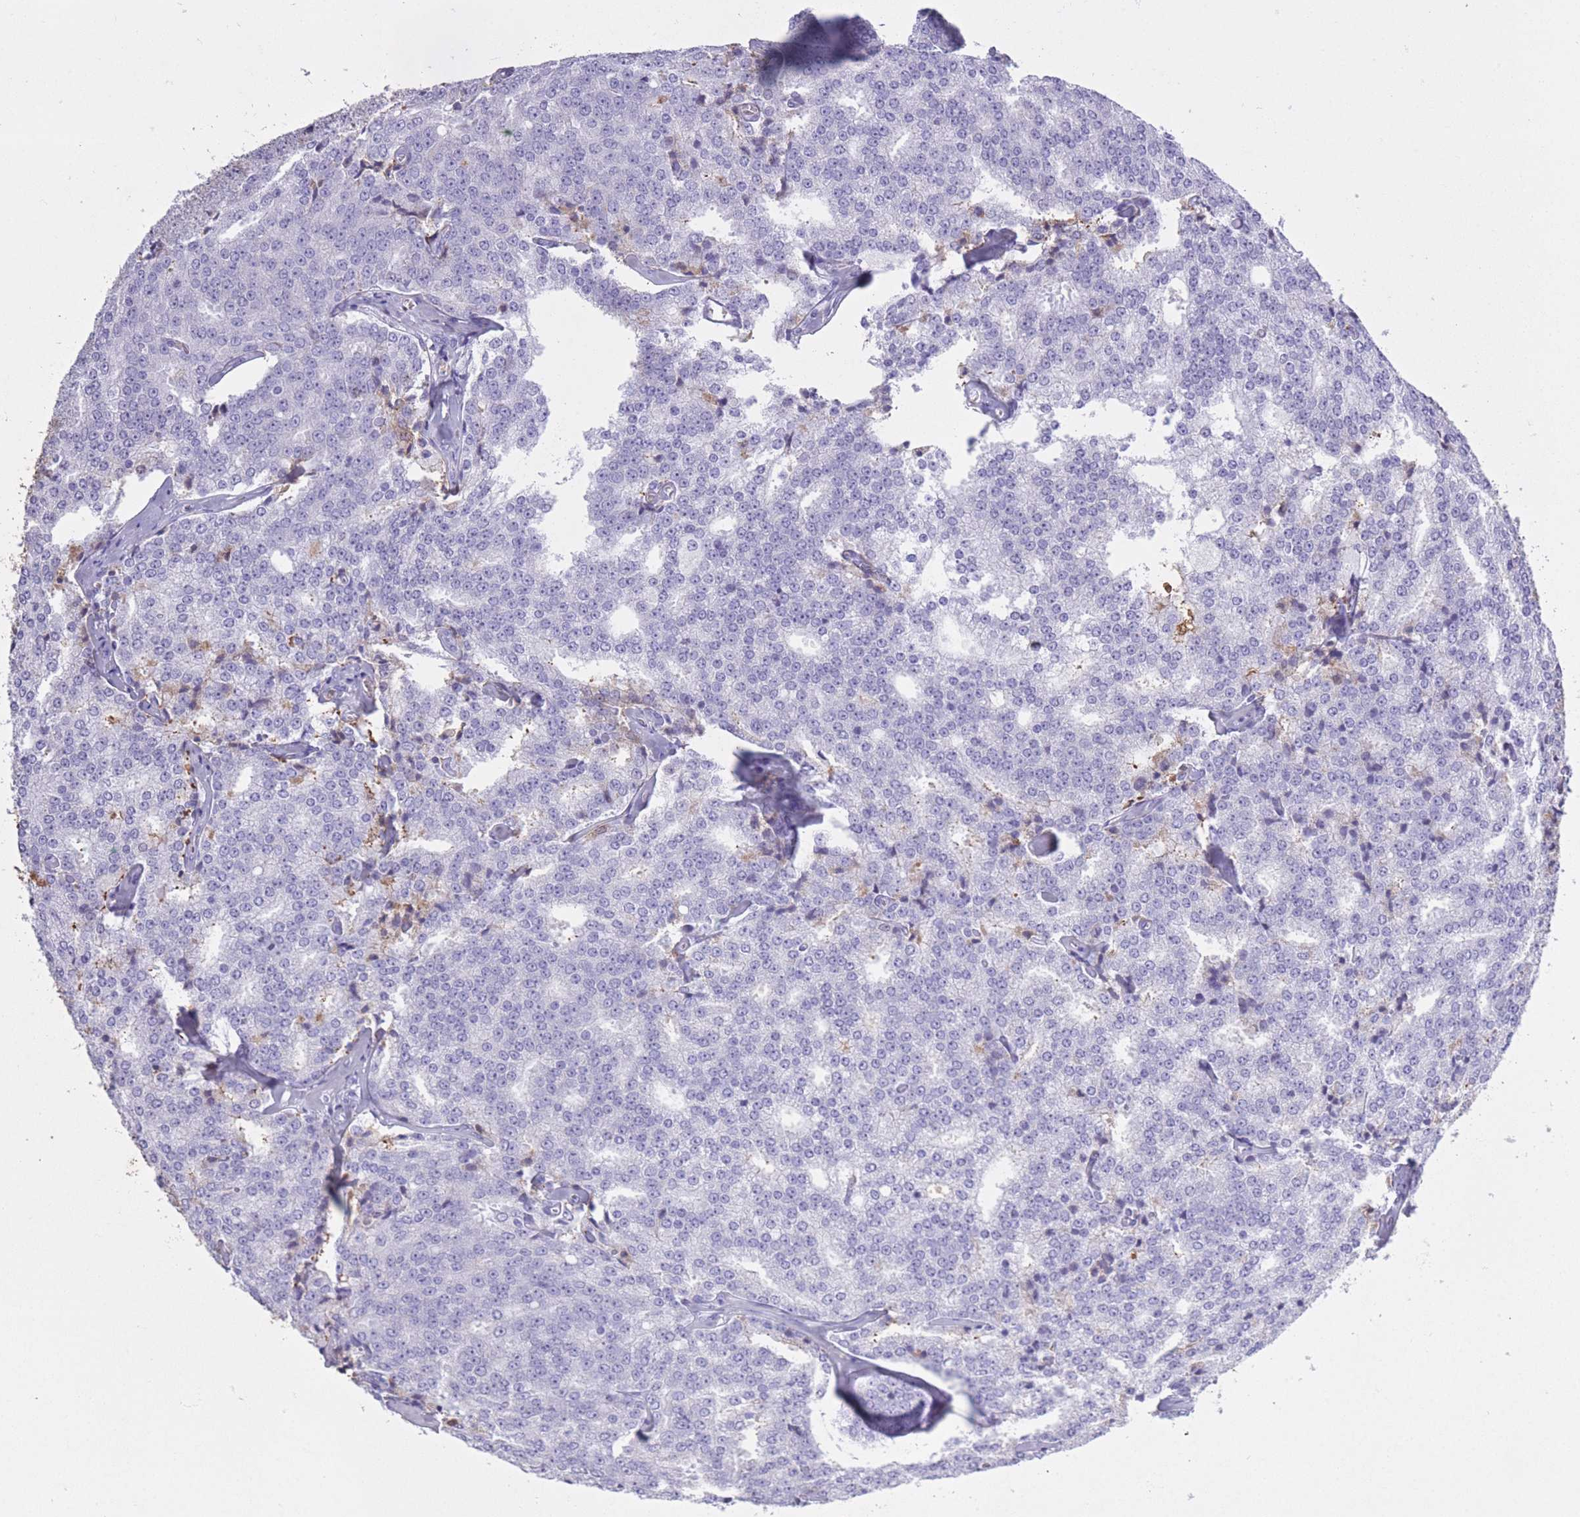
{"staining": {"intensity": "negative", "quantity": "none", "location": "none"}, "tissue": "prostate cancer", "cell_type": "Tumor cells", "image_type": "cancer", "snomed": [{"axis": "morphology", "description": "Adenocarcinoma, Low grade"}, {"axis": "topography", "description": "Prostate"}], "caption": "Immunohistochemistry image of prostate cancer stained for a protein (brown), which displays no staining in tumor cells.", "gene": "AP3S2", "patient": {"sex": "male", "age": 60}}